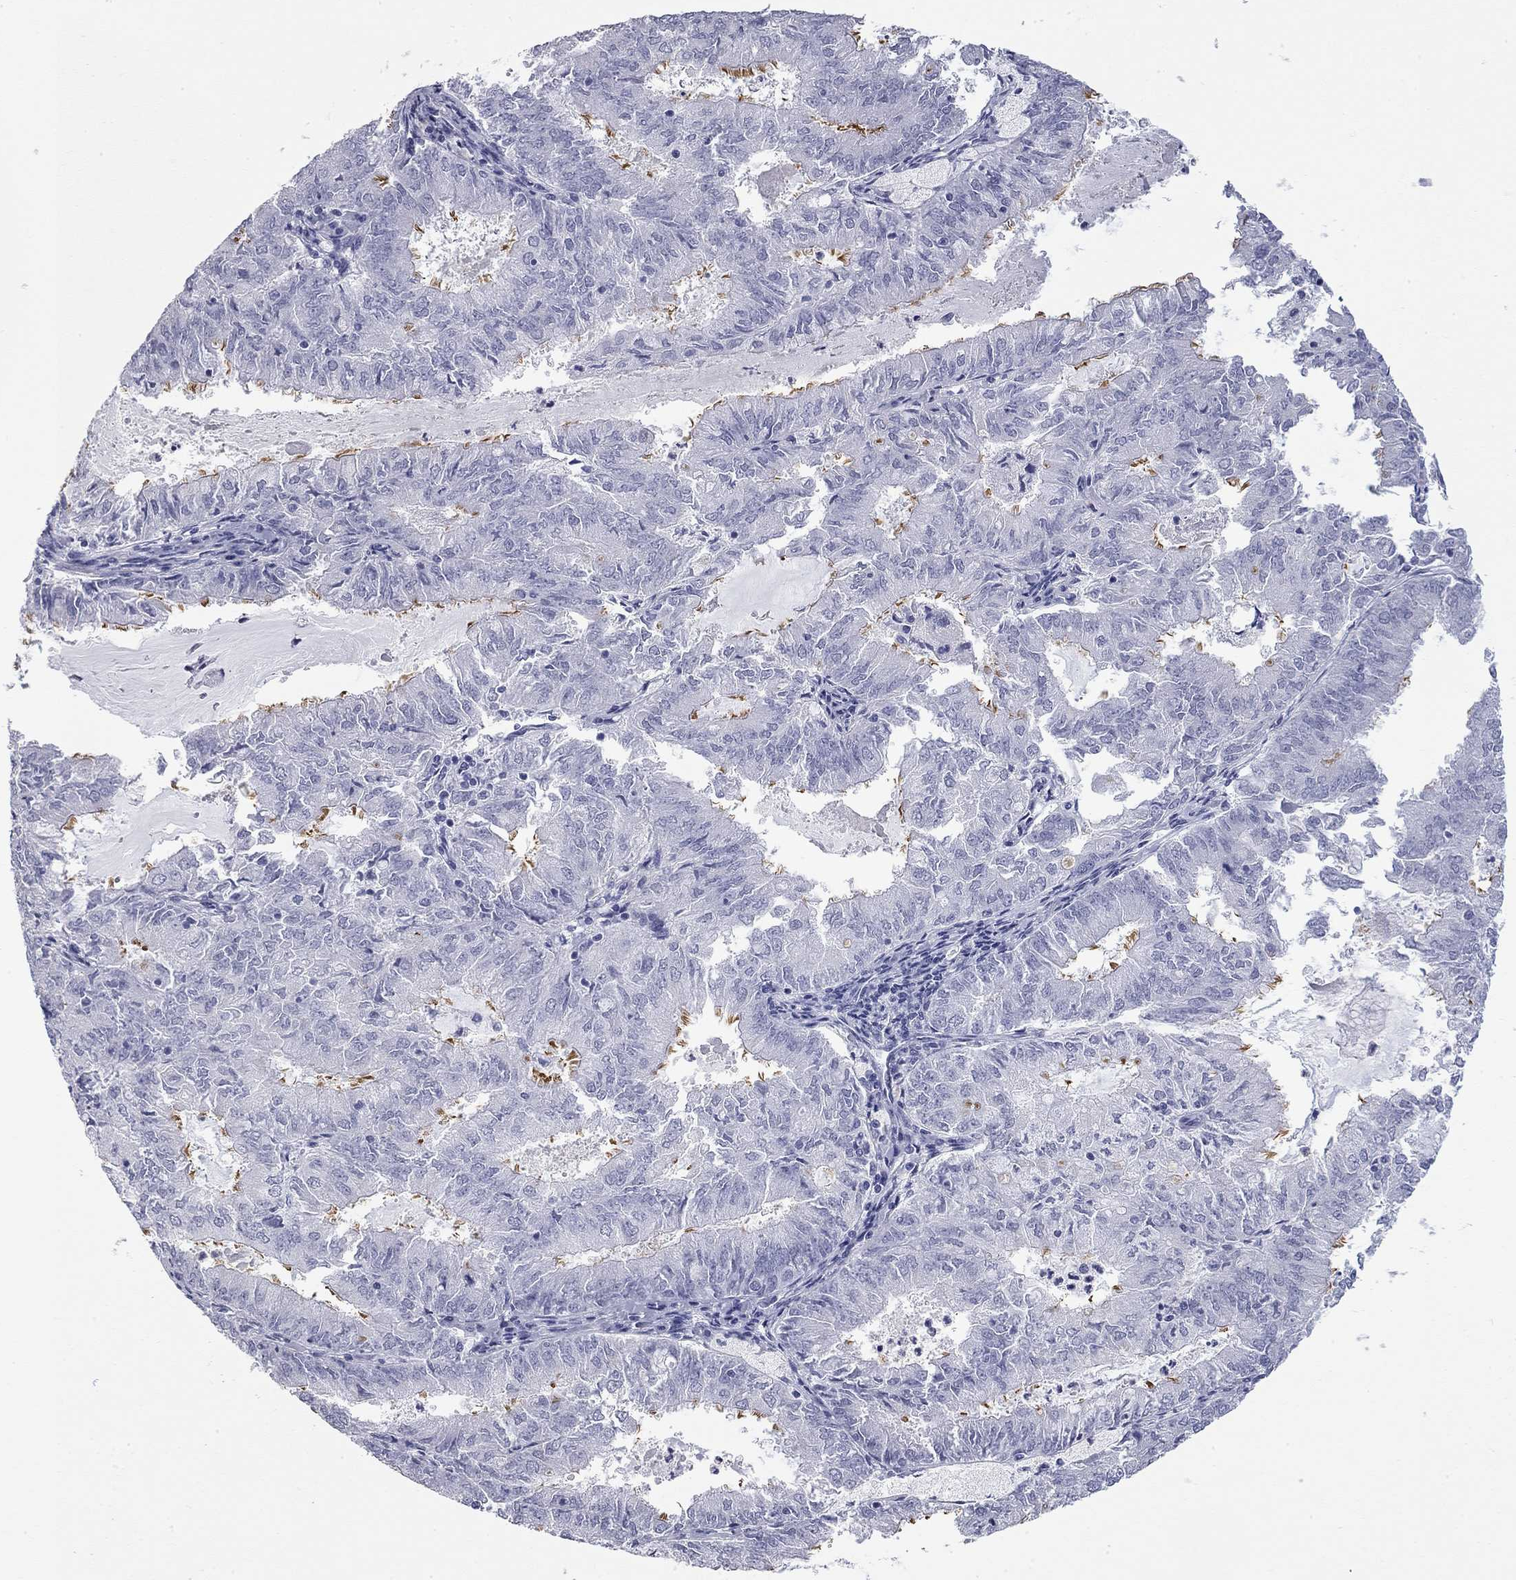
{"staining": {"intensity": "negative", "quantity": "none", "location": "none"}, "tissue": "endometrial cancer", "cell_type": "Tumor cells", "image_type": "cancer", "snomed": [{"axis": "morphology", "description": "Adenocarcinoma, NOS"}, {"axis": "topography", "description": "Endometrium"}], "caption": "An IHC image of endometrial cancer (adenocarcinoma) is shown. There is no staining in tumor cells of endometrial cancer (adenocarcinoma).", "gene": "AK8", "patient": {"sex": "female", "age": 57}}